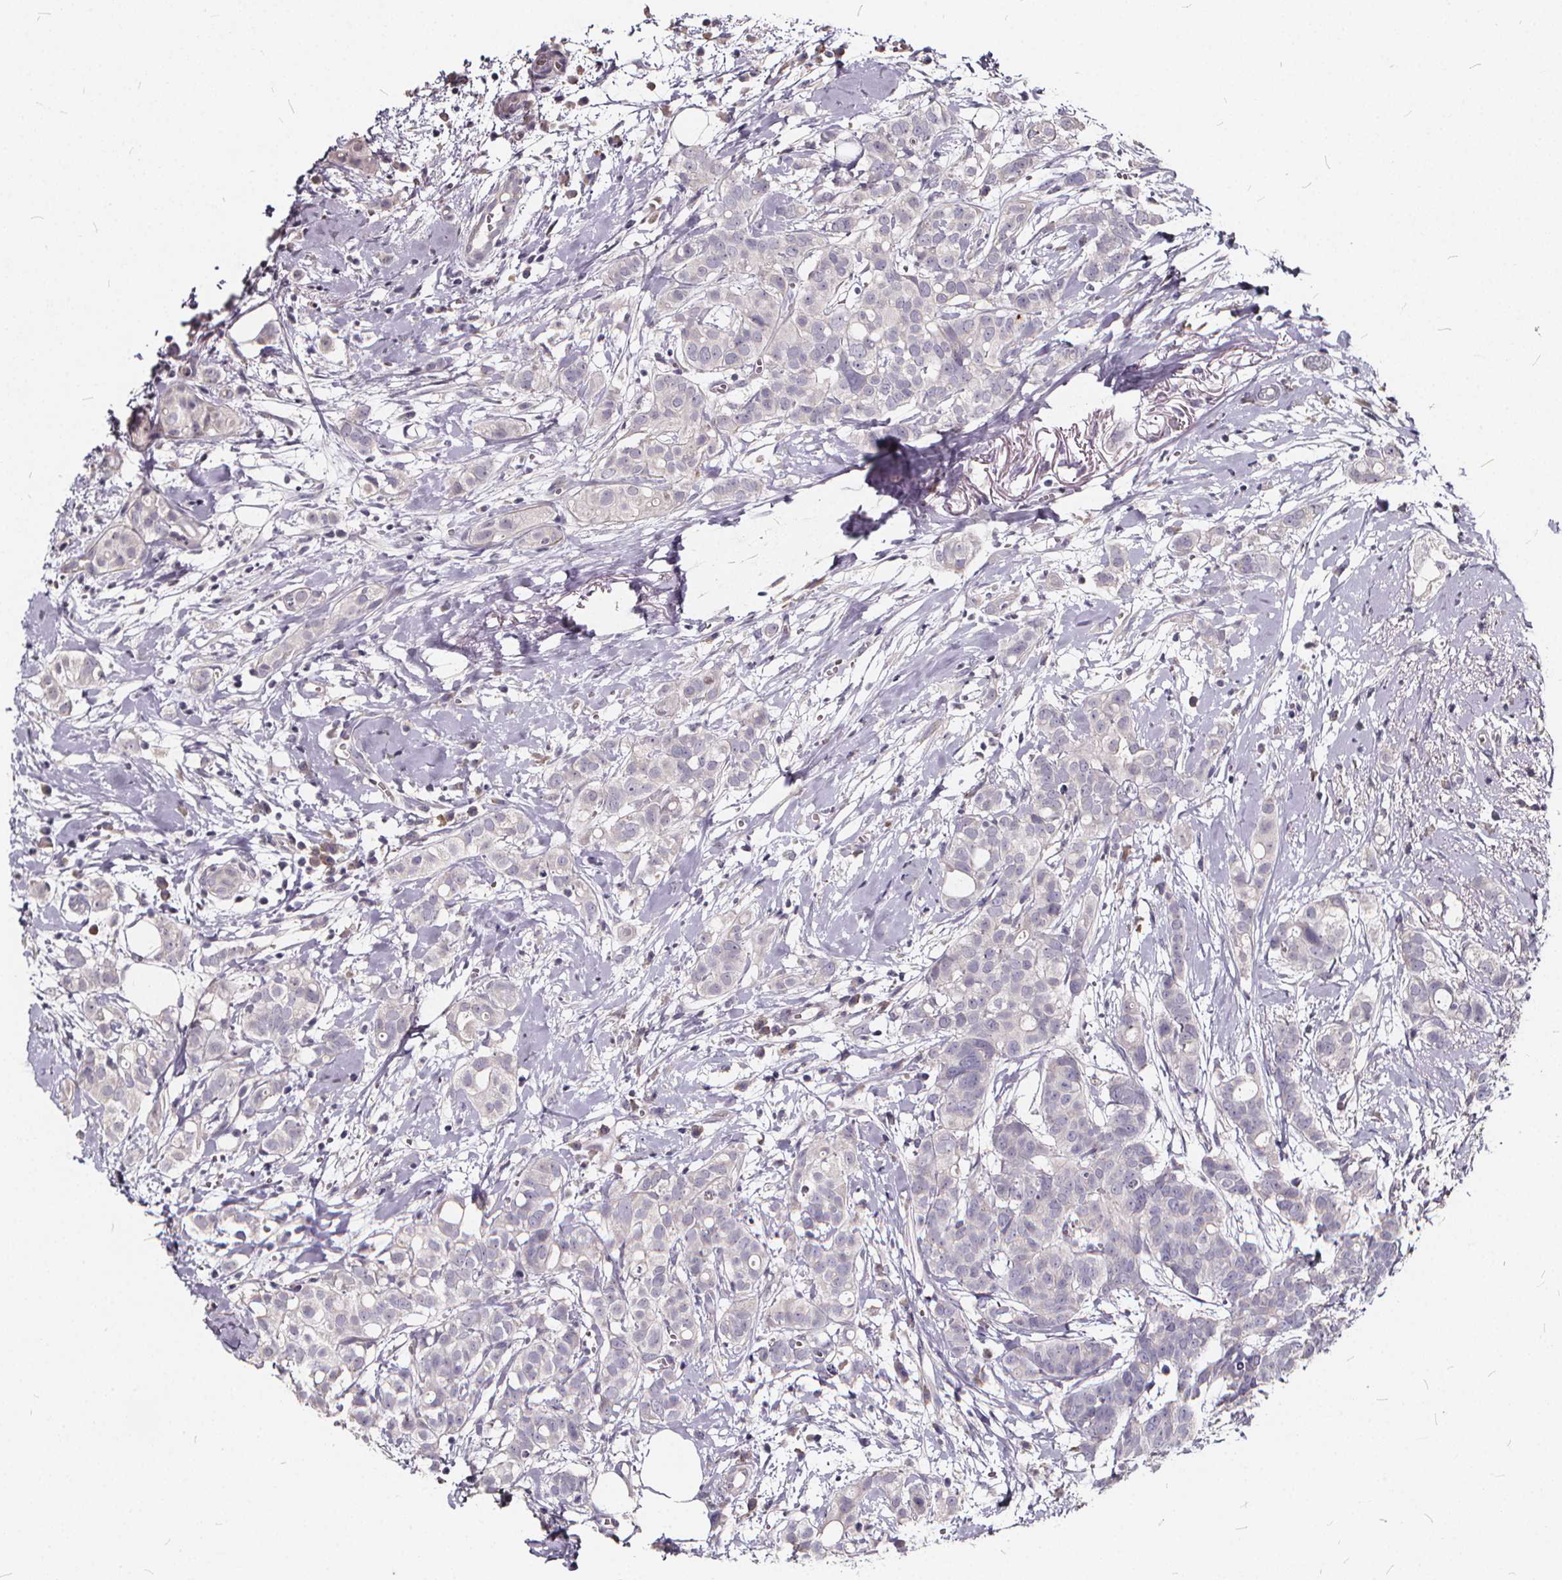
{"staining": {"intensity": "negative", "quantity": "none", "location": "none"}, "tissue": "breast cancer", "cell_type": "Tumor cells", "image_type": "cancer", "snomed": [{"axis": "morphology", "description": "Duct carcinoma"}, {"axis": "topography", "description": "Breast"}], "caption": "IHC histopathology image of human breast cancer stained for a protein (brown), which exhibits no positivity in tumor cells.", "gene": "TSPAN14", "patient": {"sex": "female", "age": 40}}